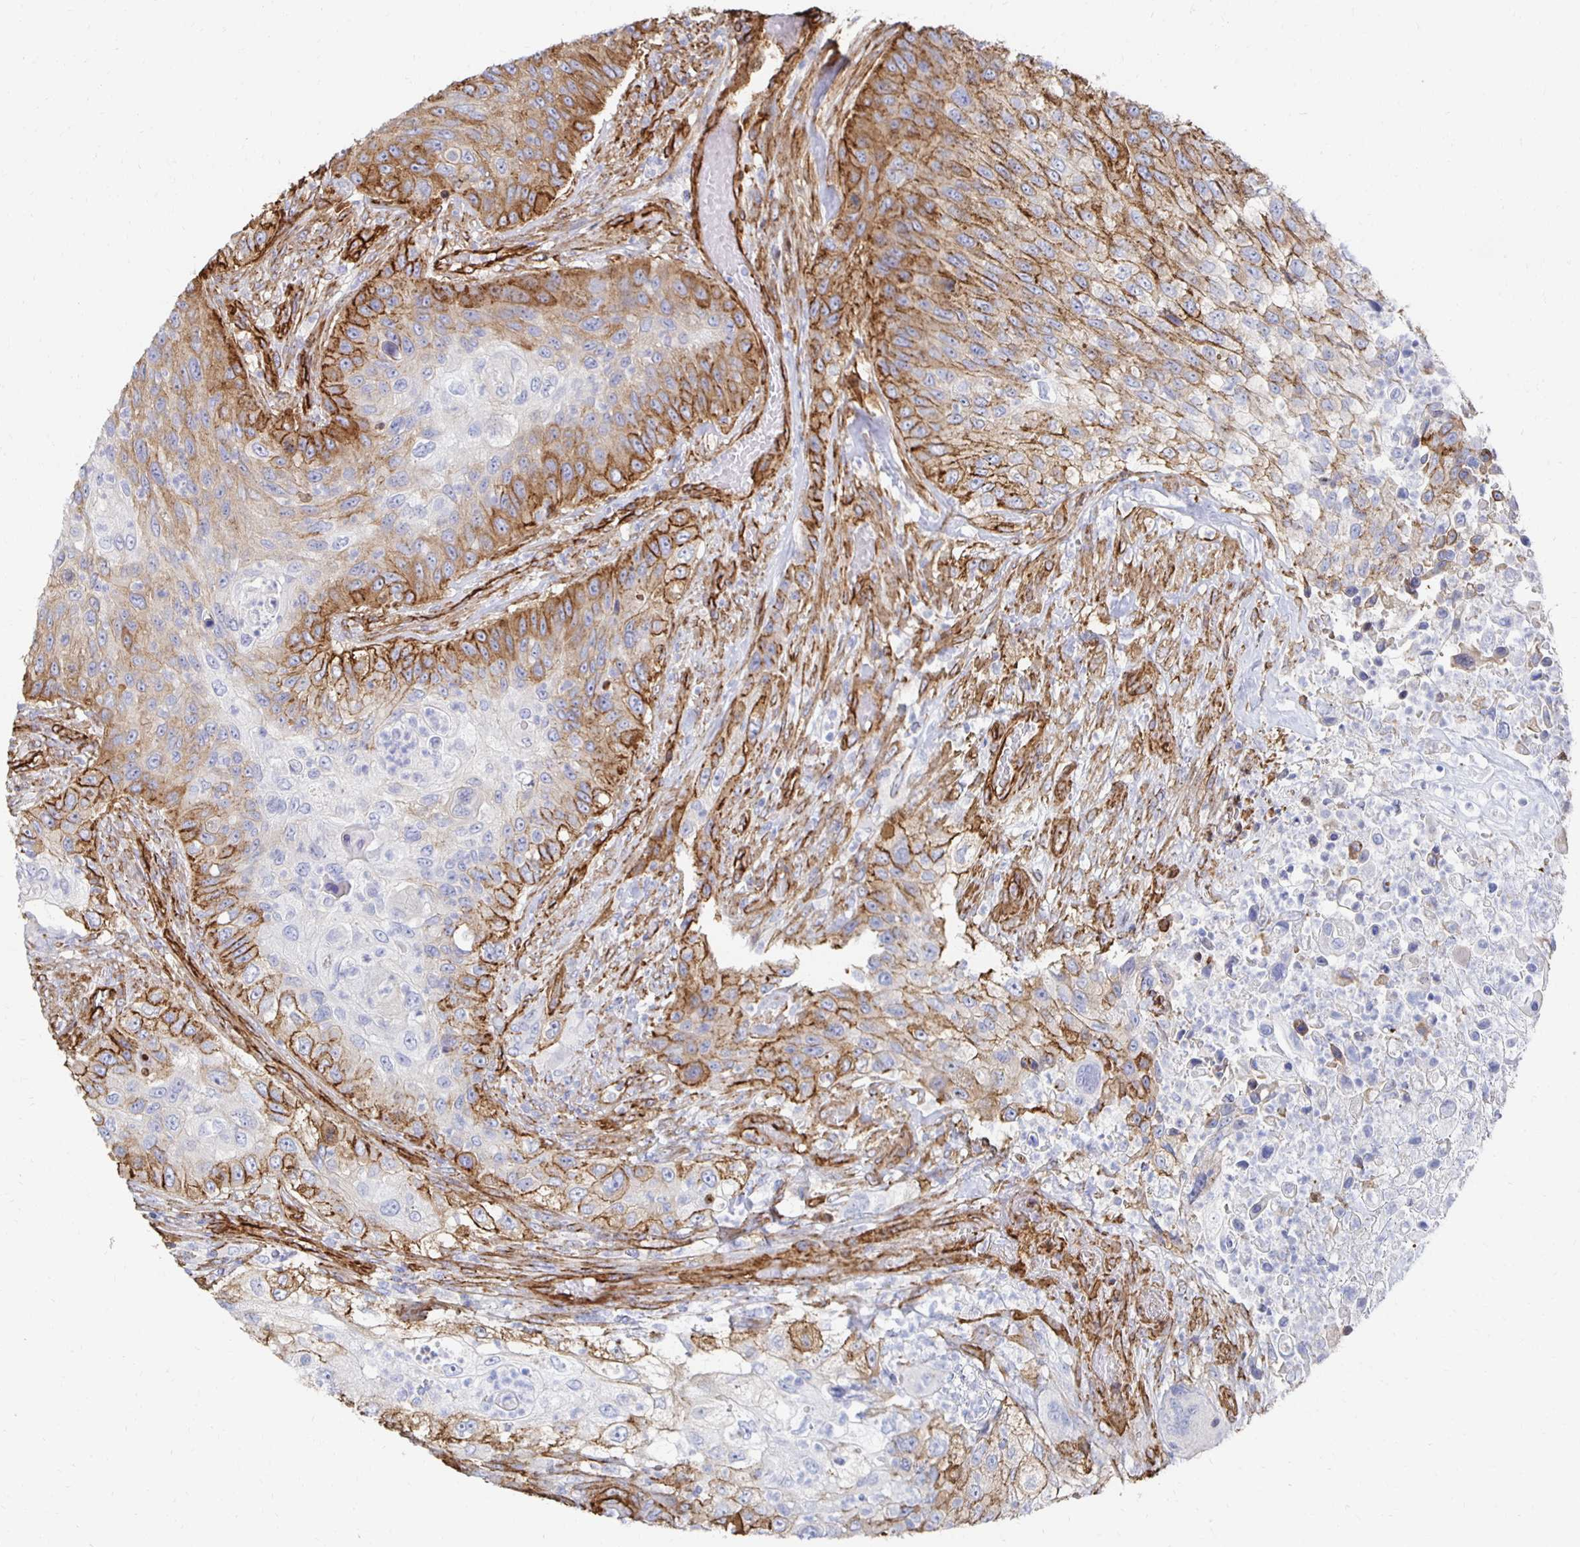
{"staining": {"intensity": "moderate", "quantity": "25%-75%", "location": "cytoplasmic/membranous"}, "tissue": "urothelial cancer", "cell_type": "Tumor cells", "image_type": "cancer", "snomed": [{"axis": "morphology", "description": "Urothelial carcinoma, High grade"}, {"axis": "topography", "description": "Urinary bladder"}], "caption": "This photomicrograph reveals immunohistochemistry staining of human urothelial cancer, with medium moderate cytoplasmic/membranous staining in approximately 25%-75% of tumor cells.", "gene": "VIPR2", "patient": {"sex": "female", "age": 60}}